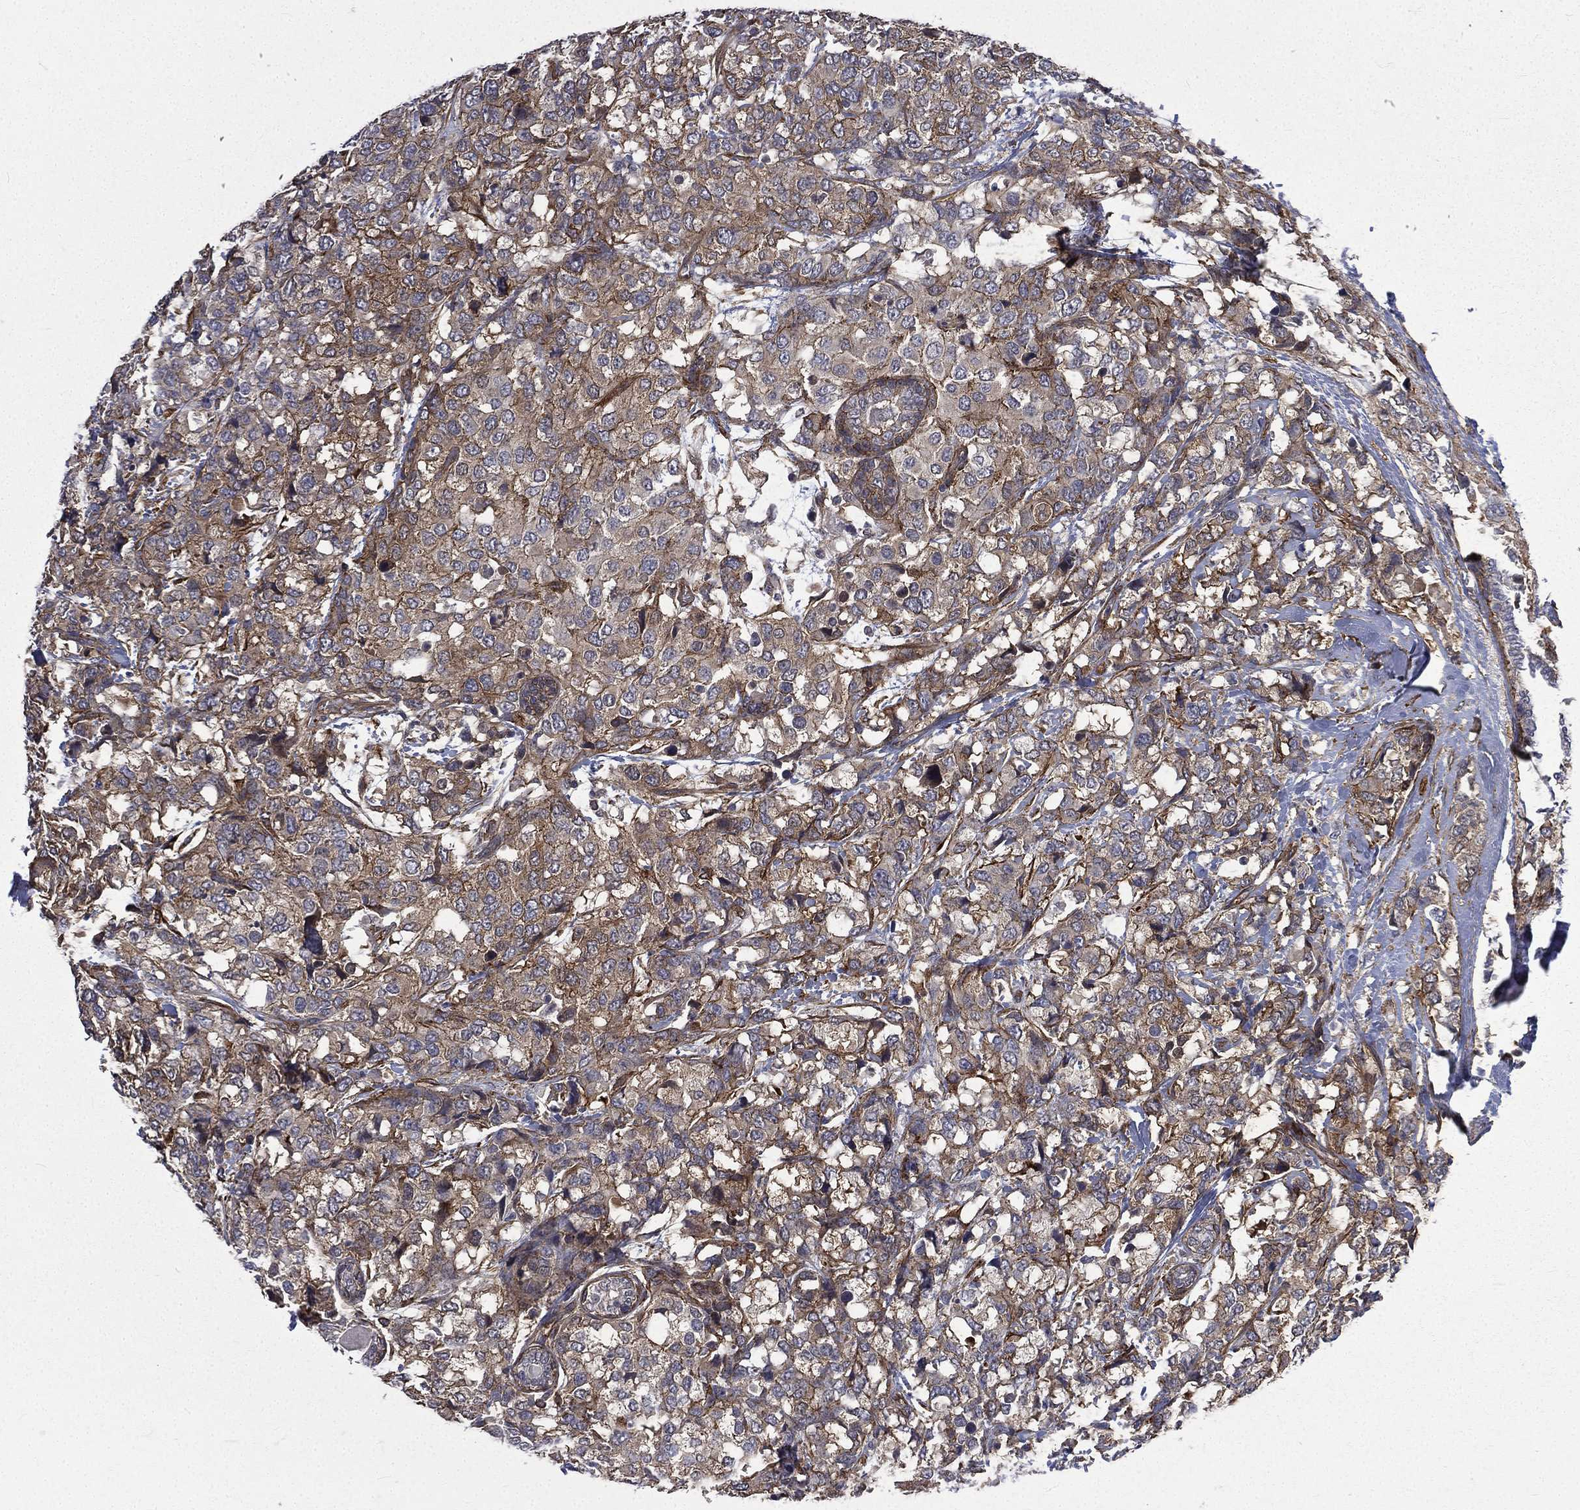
{"staining": {"intensity": "moderate", "quantity": ">75%", "location": "cytoplasmic/membranous"}, "tissue": "breast cancer", "cell_type": "Tumor cells", "image_type": "cancer", "snomed": [{"axis": "morphology", "description": "Lobular carcinoma"}, {"axis": "topography", "description": "Breast"}], "caption": "Immunohistochemistry of breast lobular carcinoma demonstrates medium levels of moderate cytoplasmic/membranous positivity in approximately >75% of tumor cells.", "gene": "PPFIBP1", "patient": {"sex": "female", "age": 59}}